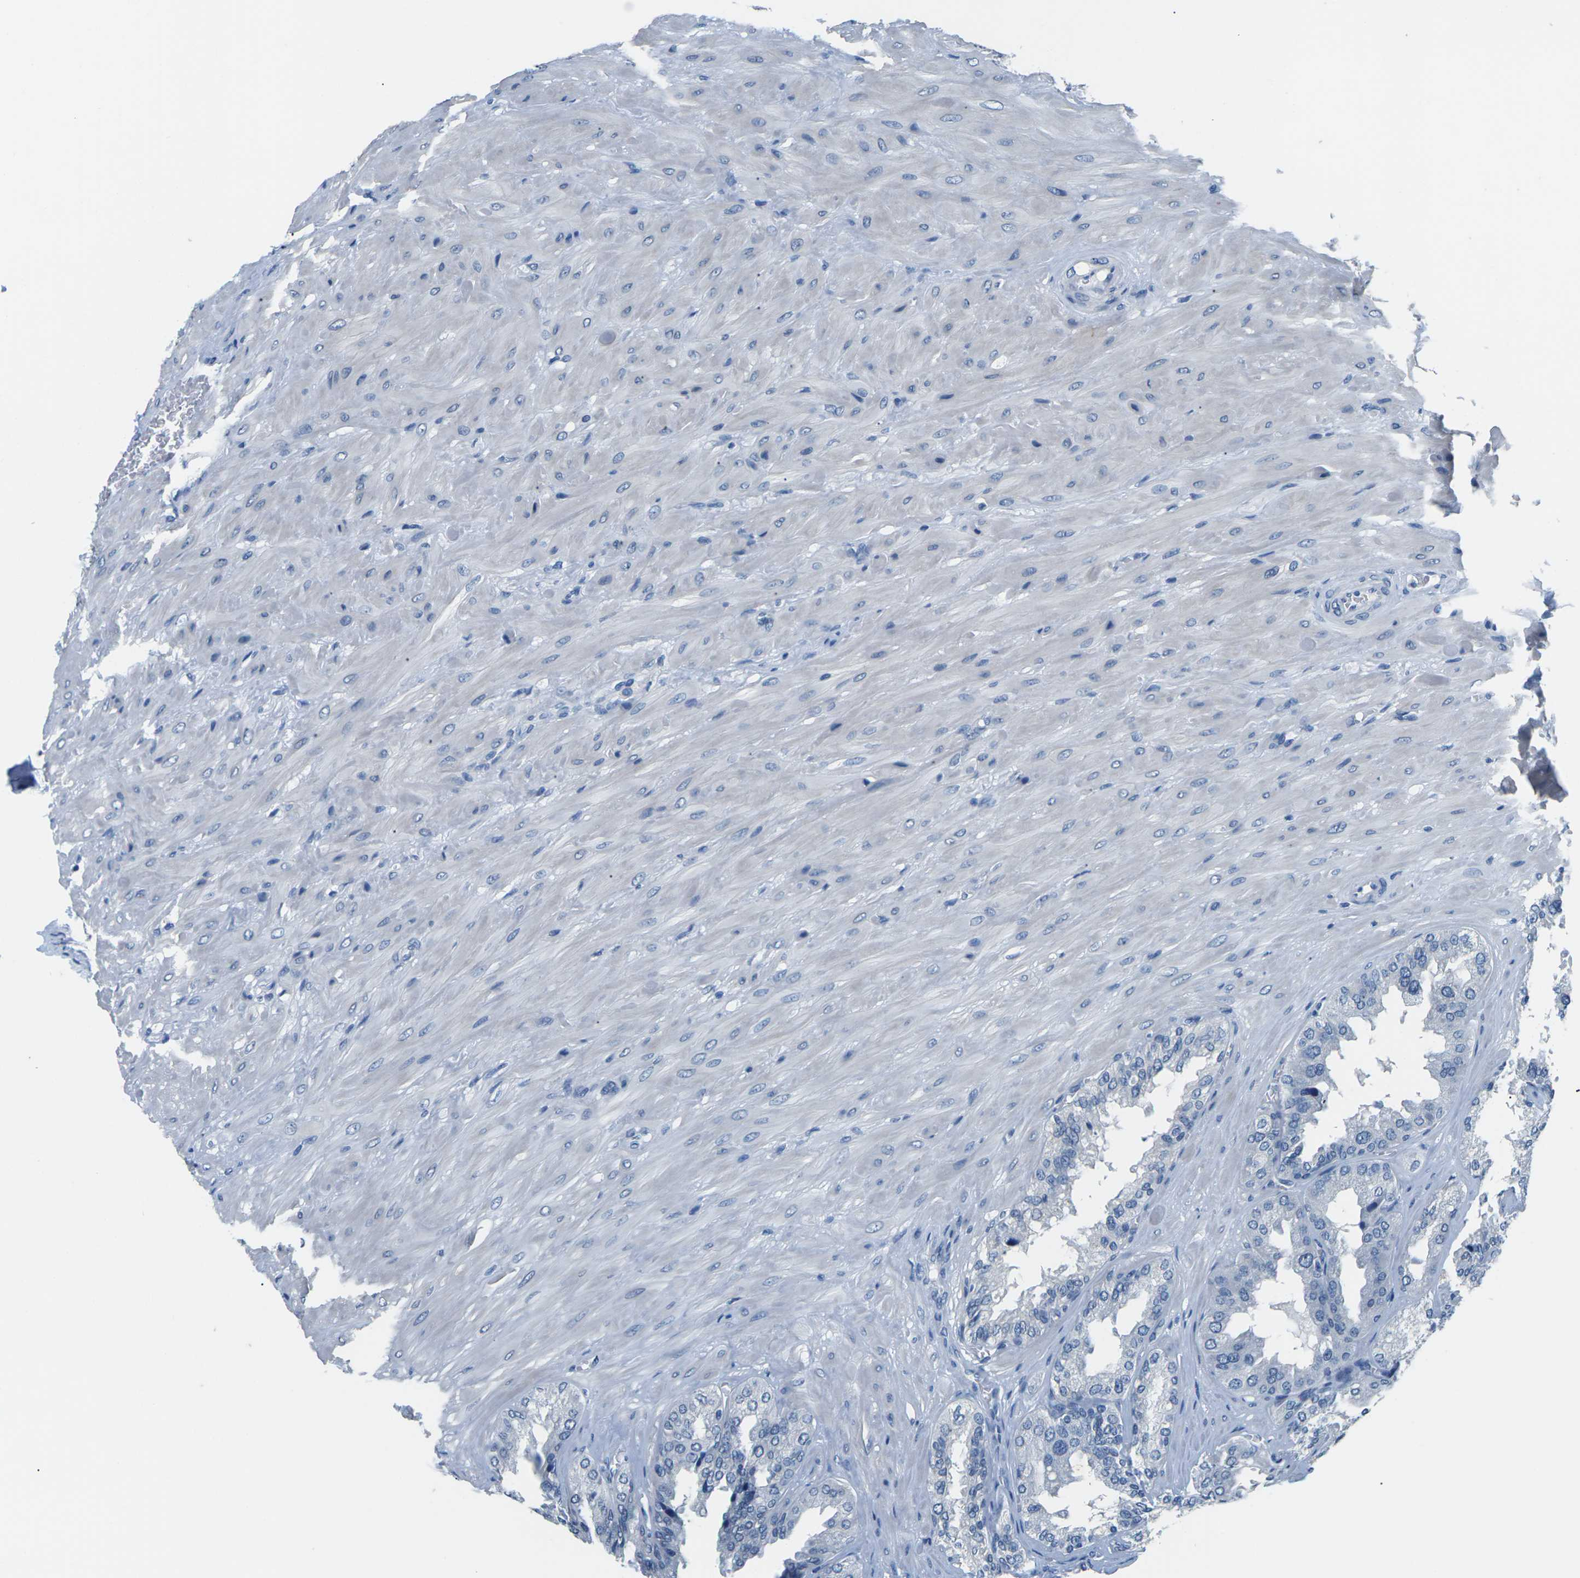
{"staining": {"intensity": "negative", "quantity": "none", "location": "none"}, "tissue": "seminal vesicle", "cell_type": "Glandular cells", "image_type": "normal", "snomed": [{"axis": "morphology", "description": "Normal tissue, NOS"}, {"axis": "topography", "description": "Prostate"}, {"axis": "topography", "description": "Seminal veicle"}], "caption": "A micrograph of human seminal vesicle is negative for staining in glandular cells. Brightfield microscopy of IHC stained with DAB (brown) and hematoxylin (blue), captured at high magnification.", "gene": "UMOD", "patient": {"sex": "male", "age": 51}}